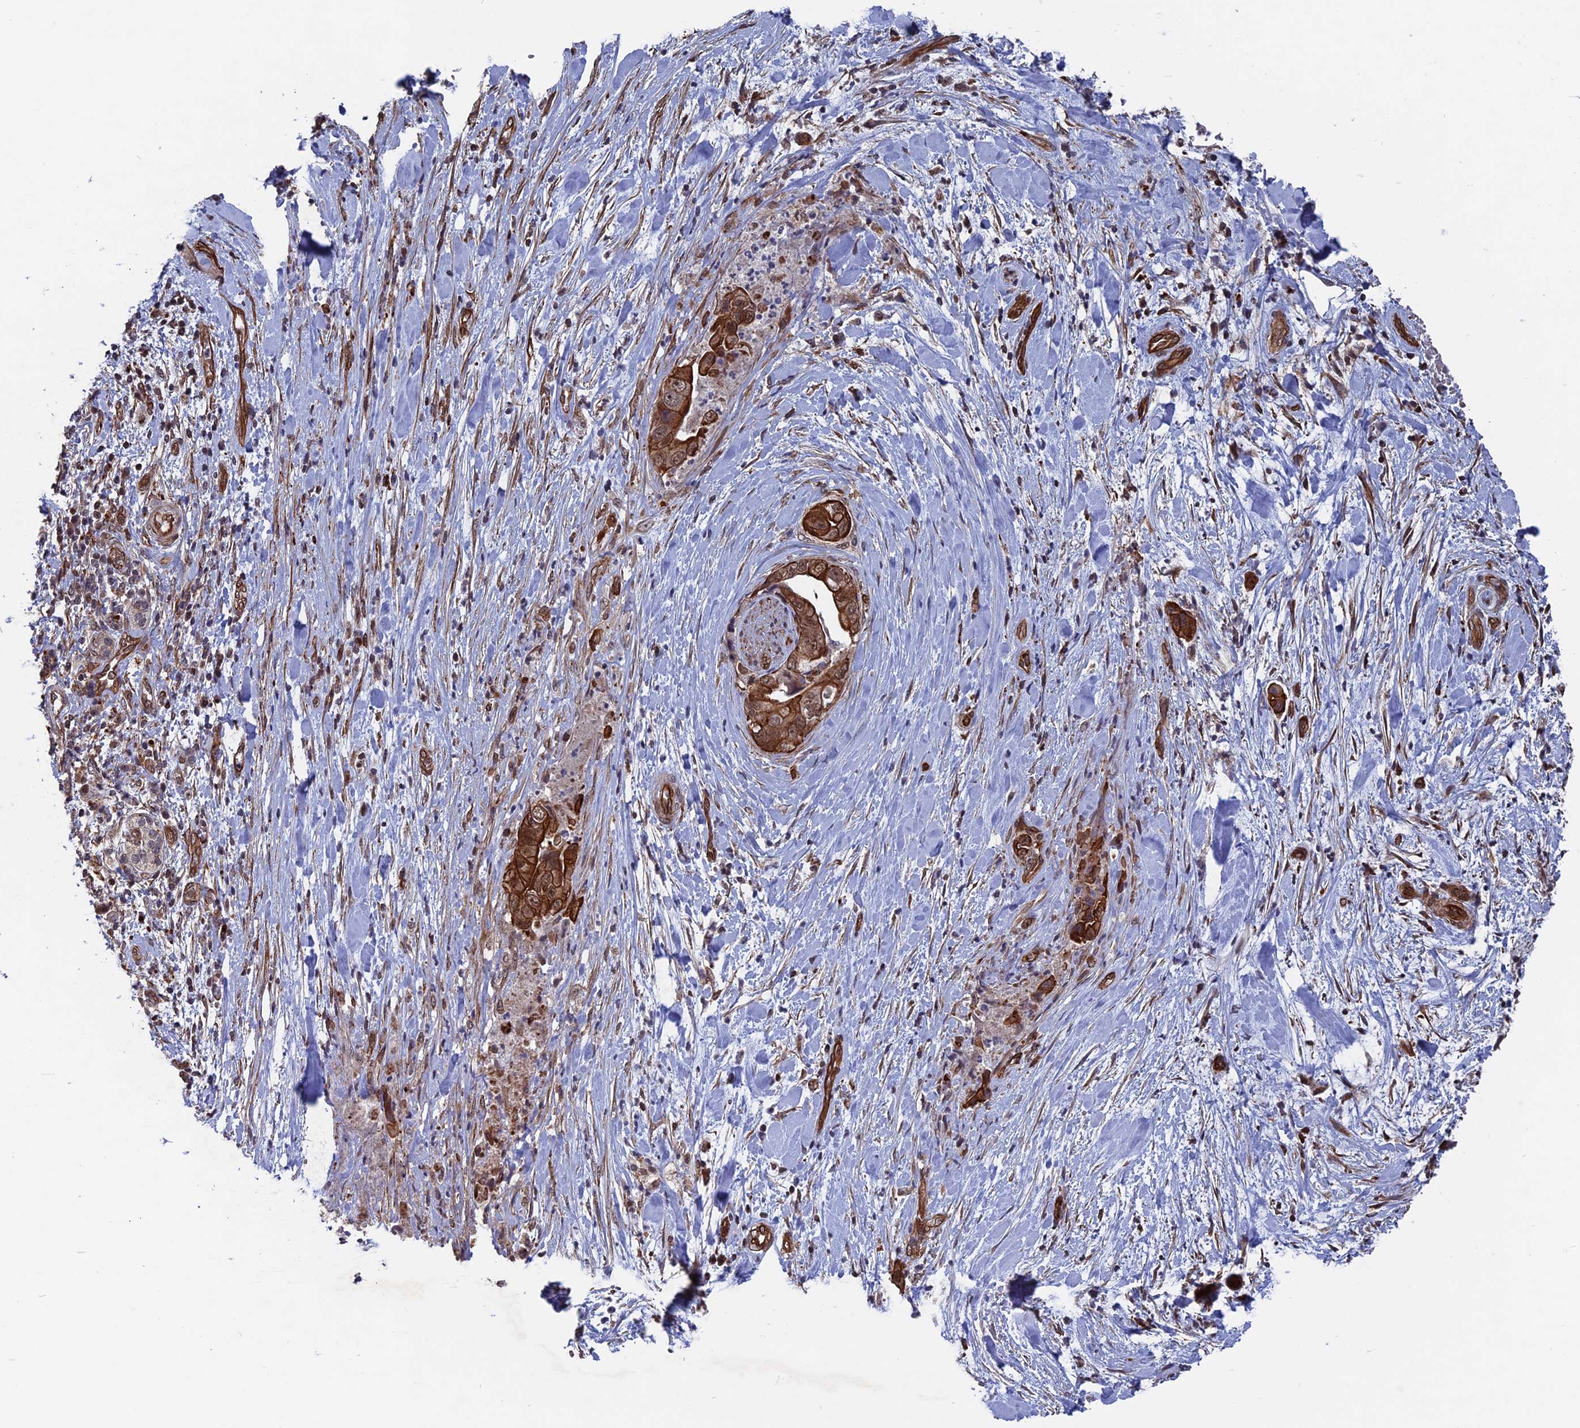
{"staining": {"intensity": "strong", "quantity": ">75%", "location": "cytoplasmic/membranous"}, "tissue": "pancreatic cancer", "cell_type": "Tumor cells", "image_type": "cancer", "snomed": [{"axis": "morphology", "description": "Adenocarcinoma, NOS"}, {"axis": "topography", "description": "Pancreas"}], "caption": "The micrograph displays staining of pancreatic cancer (adenocarcinoma), revealing strong cytoplasmic/membranous protein positivity (brown color) within tumor cells.", "gene": "NOSIP", "patient": {"sex": "female", "age": 78}}